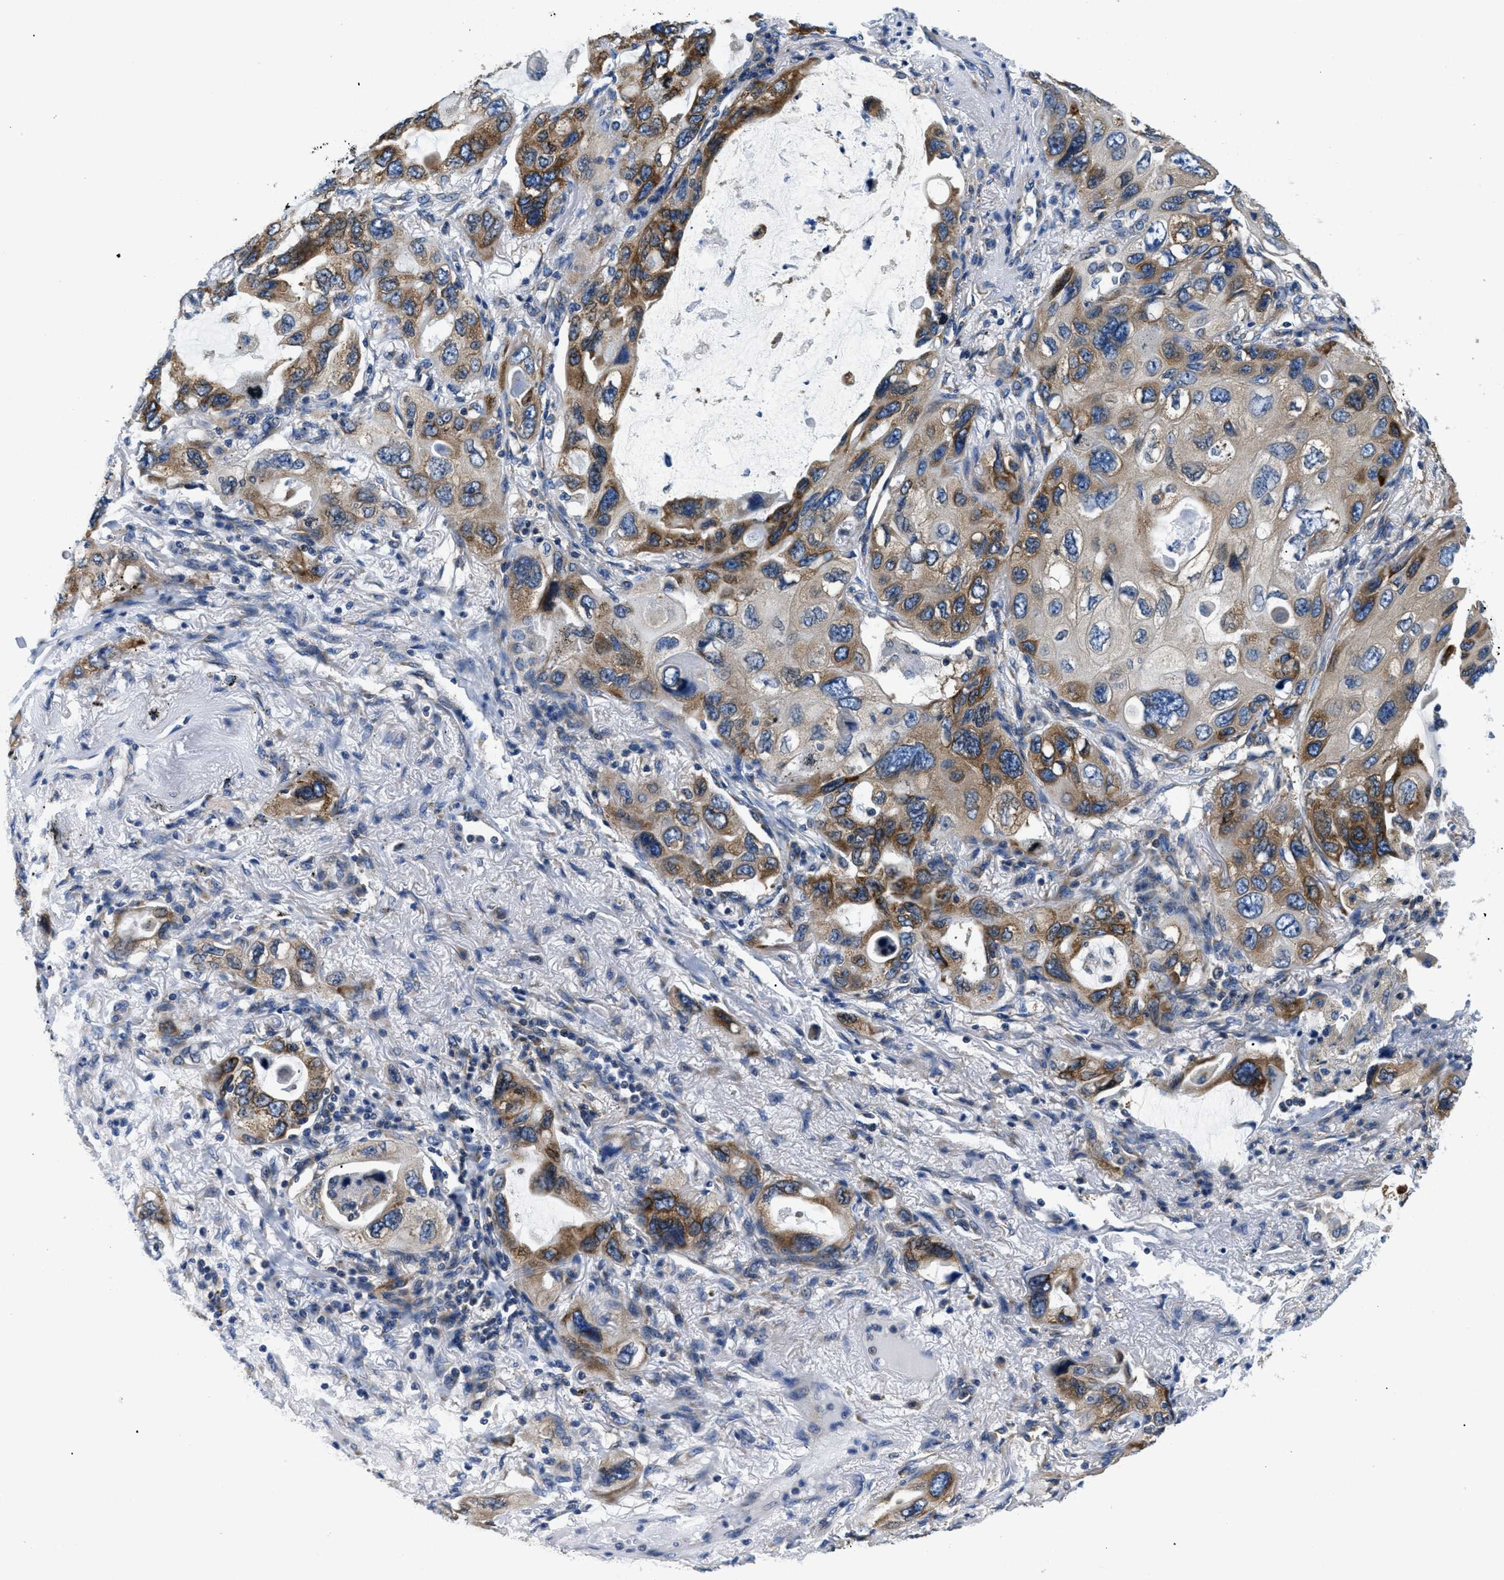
{"staining": {"intensity": "strong", "quantity": "25%-75%", "location": "cytoplasmic/membranous"}, "tissue": "lung cancer", "cell_type": "Tumor cells", "image_type": "cancer", "snomed": [{"axis": "morphology", "description": "Squamous cell carcinoma, NOS"}, {"axis": "topography", "description": "Lung"}], "caption": "Human squamous cell carcinoma (lung) stained for a protein (brown) reveals strong cytoplasmic/membranous positive positivity in about 25%-75% of tumor cells.", "gene": "ABCF1", "patient": {"sex": "female", "age": 73}}